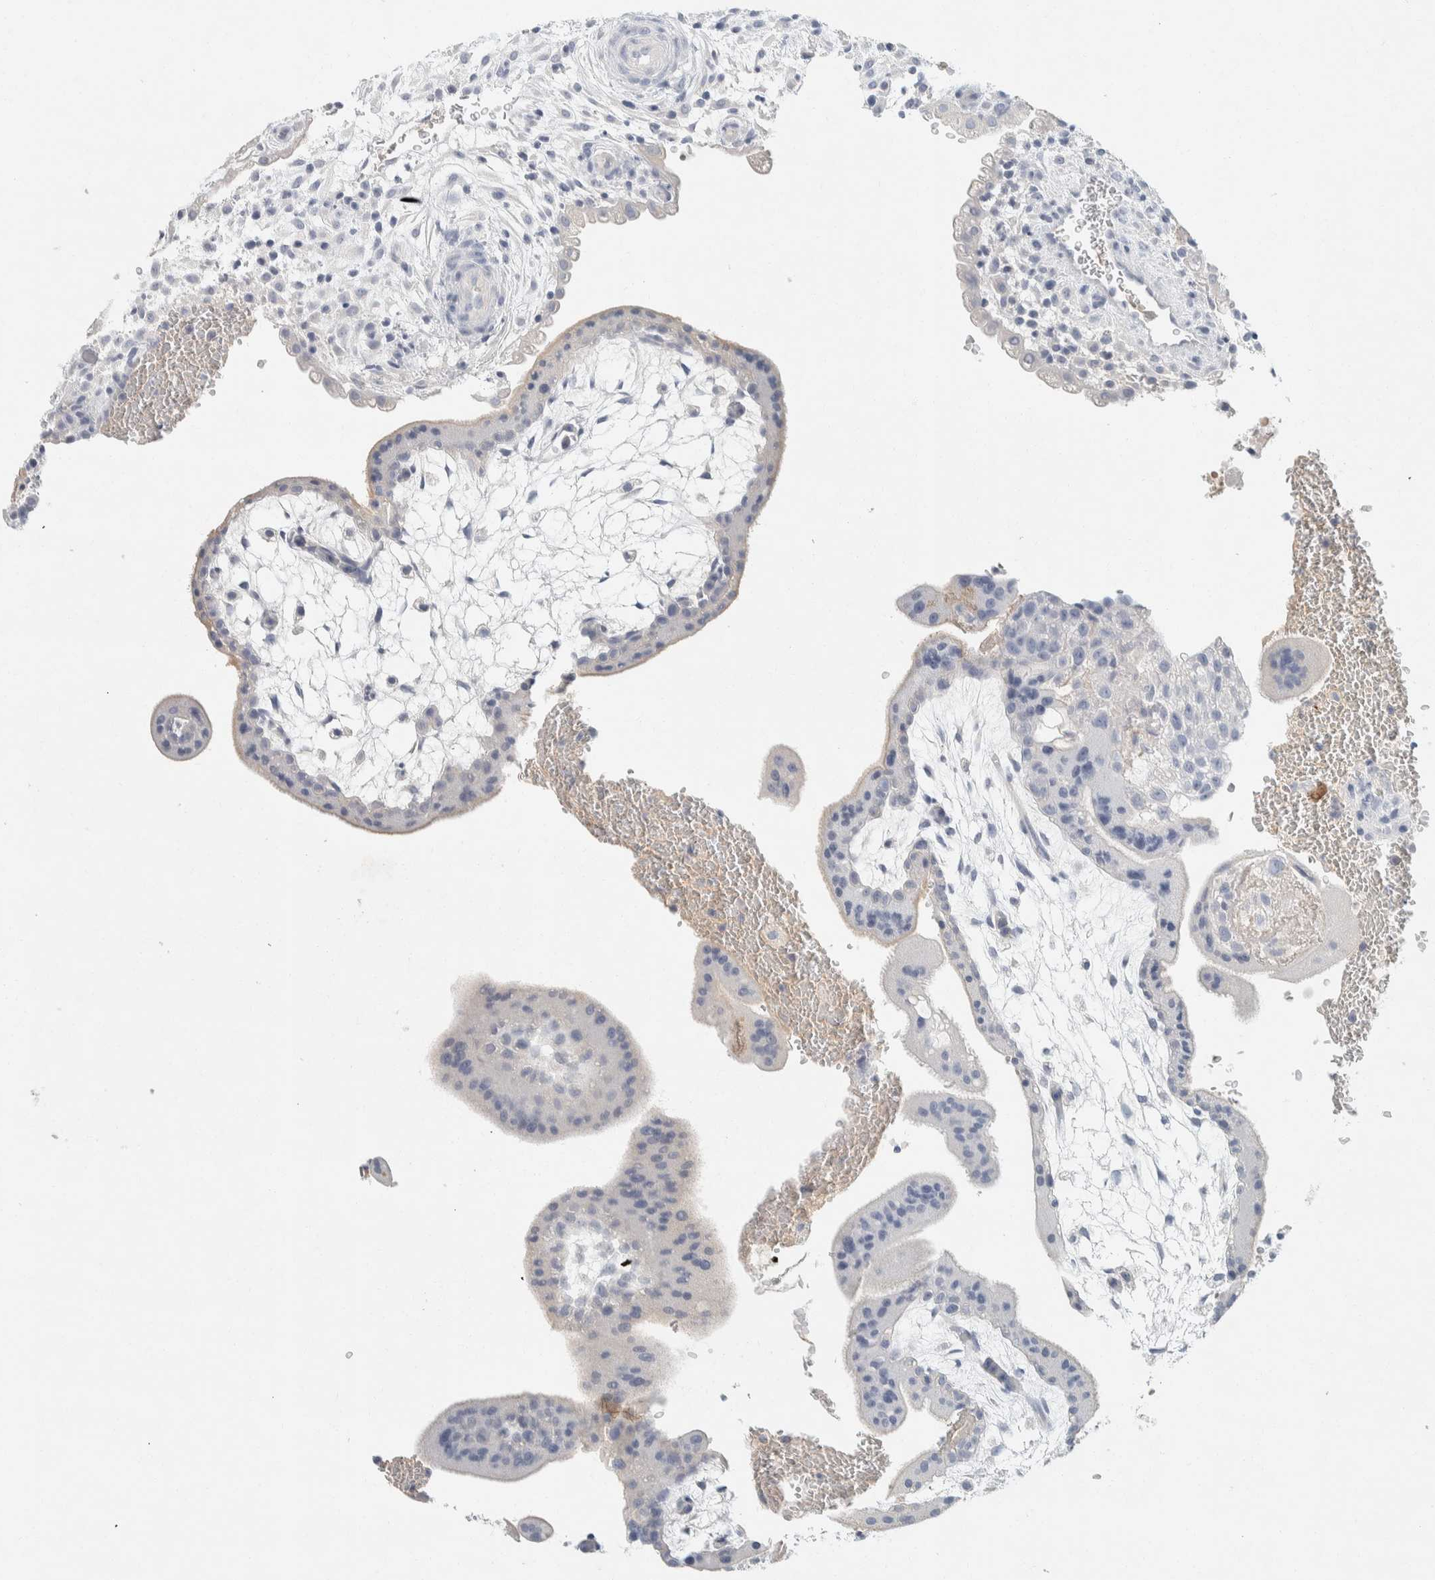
{"staining": {"intensity": "negative", "quantity": "none", "location": "none"}, "tissue": "placenta", "cell_type": "Decidual cells", "image_type": "normal", "snomed": [{"axis": "morphology", "description": "Normal tissue, NOS"}, {"axis": "topography", "description": "Placenta"}], "caption": "This is an immunohistochemistry photomicrograph of benign placenta. There is no staining in decidual cells.", "gene": "ALOX12B", "patient": {"sex": "female", "age": 35}}